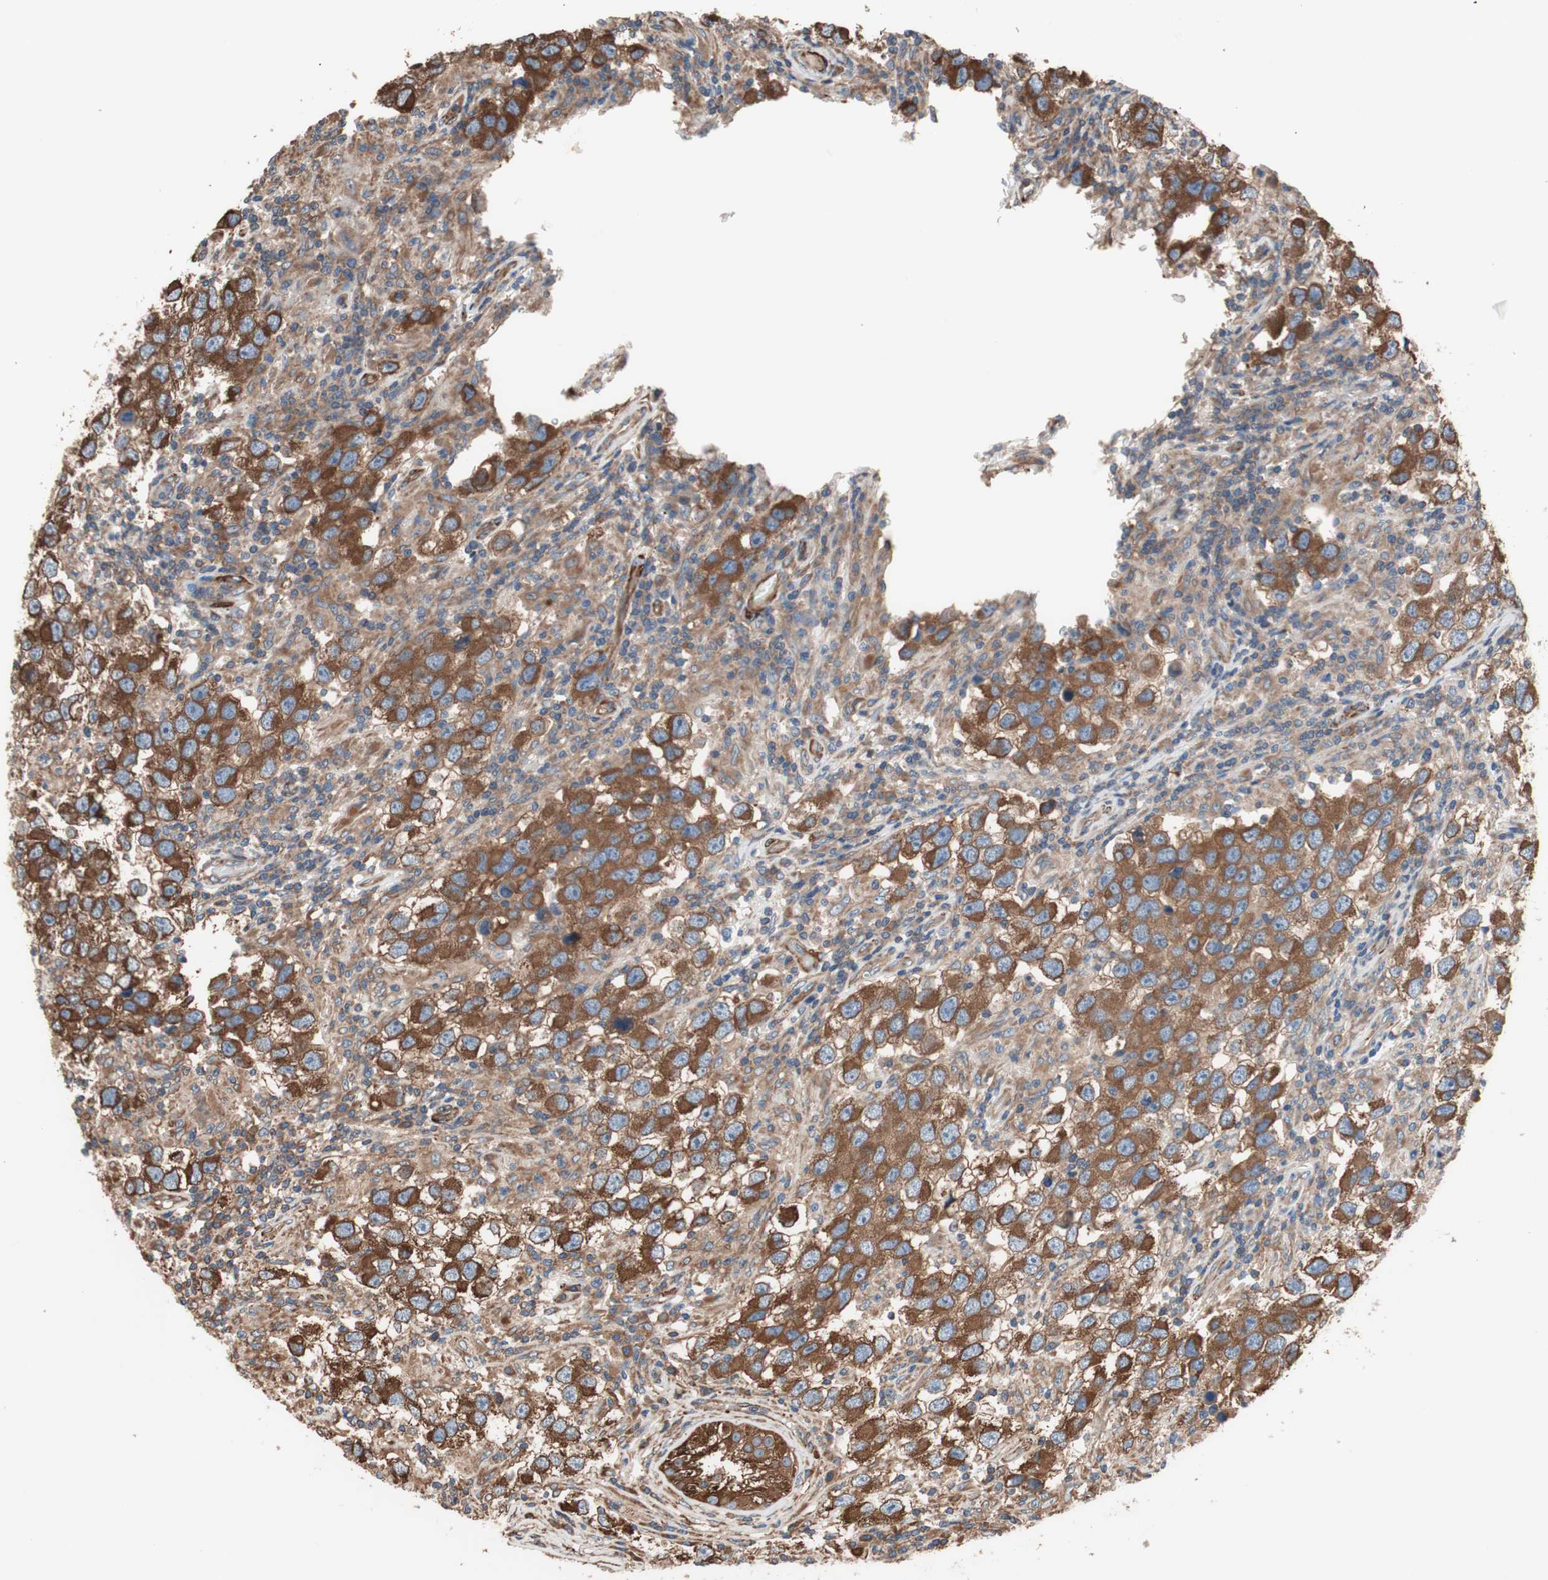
{"staining": {"intensity": "strong", "quantity": ">75%", "location": "cytoplasmic/membranous"}, "tissue": "testis cancer", "cell_type": "Tumor cells", "image_type": "cancer", "snomed": [{"axis": "morphology", "description": "Carcinoma, Embryonal, NOS"}, {"axis": "topography", "description": "Testis"}], "caption": "DAB immunohistochemical staining of testis embryonal carcinoma exhibits strong cytoplasmic/membranous protein positivity in approximately >75% of tumor cells.", "gene": "GPSM2", "patient": {"sex": "male", "age": 21}}